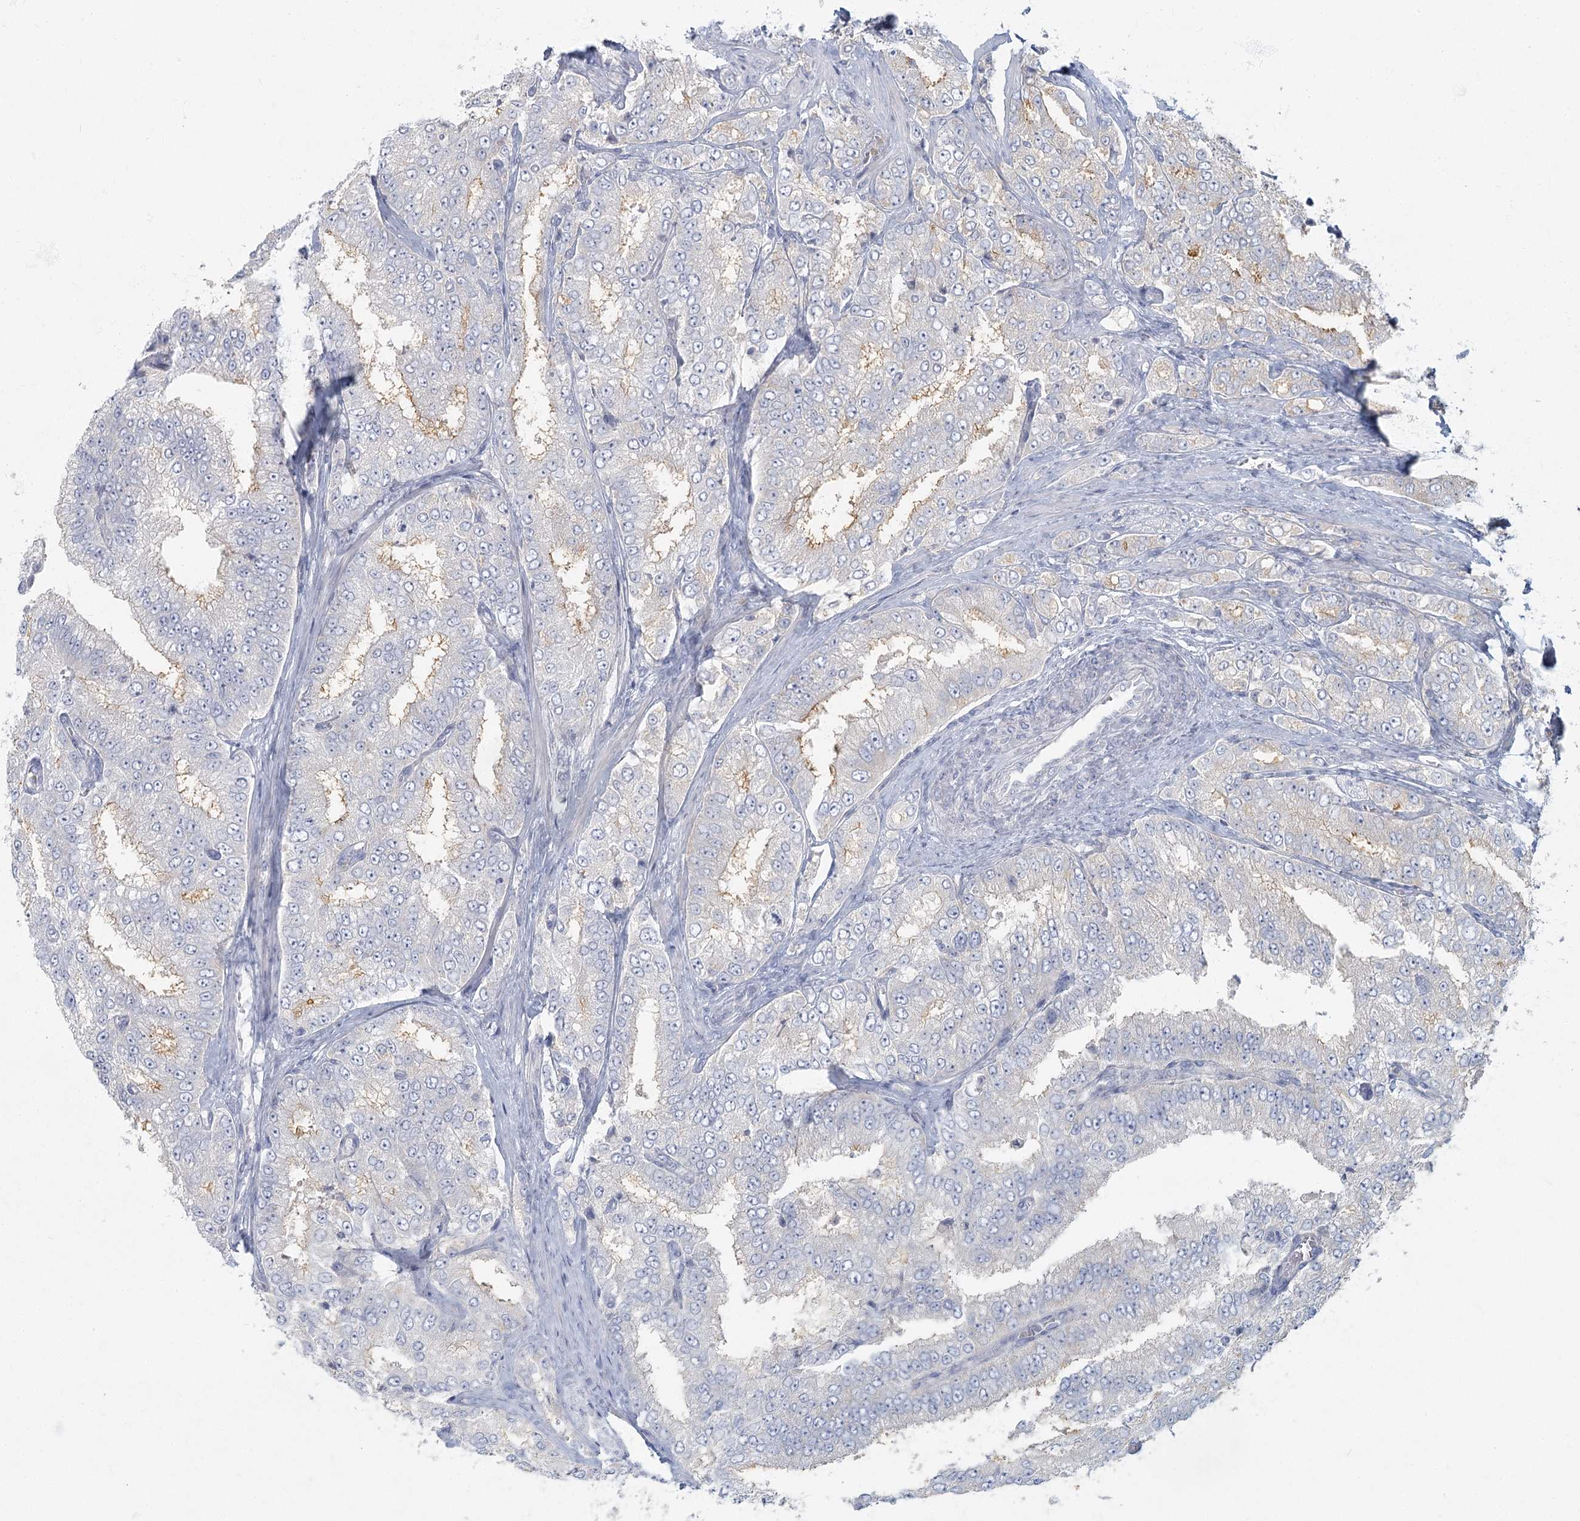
{"staining": {"intensity": "negative", "quantity": "none", "location": "none"}, "tissue": "prostate cancer", "cell_type": "Tumor cells", "image_type": "cancer", "snomed": [{"axis": "morphology", "description": "Adenocarcinoma, High grade"}, {"axis": "topography", "description": "Prostate"}], "caption": "Adenocarcinoma (high-grade) (prostate) was stained to show a protein in brown. There is no significant expression in tumor cells. (Stains: DAB immunohistochemistry (IHC) with hematoxylin counter stain, Microscopy: brightfield microscopy at high magnification).", "gene": "FAM110C", "patient": {"sex": "male", "age": 58}}